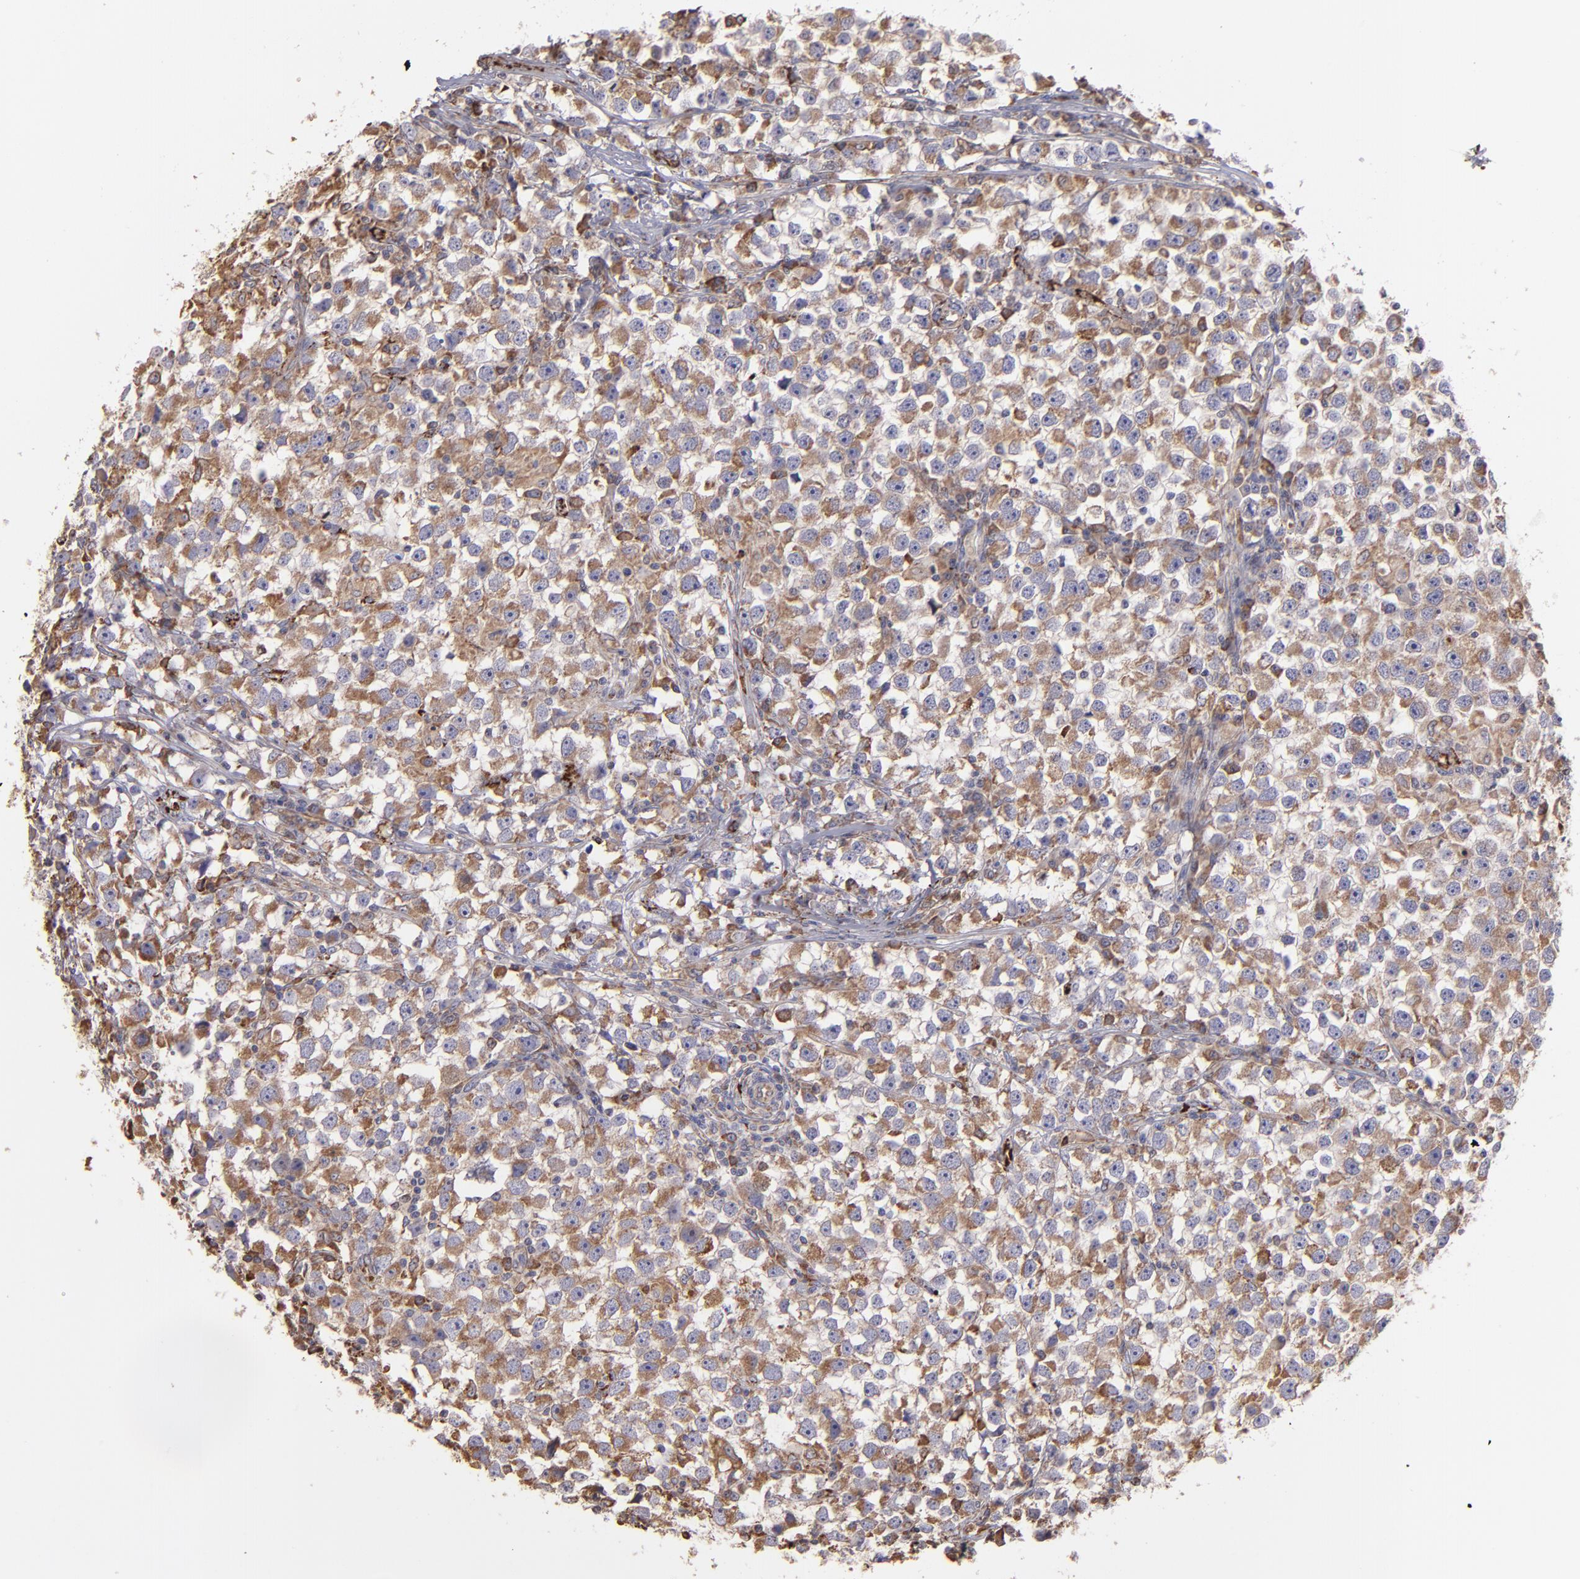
{"staining": {"intensity": "weak", "quantity": ">75%", "location": "cytoplasmic/membranous"}, "tissue": "testis cancer", "cell_type": "Tumor cells", "image_type": "cancer", "snomed": [{"axis": "morphology", "description": "Seminoma, NOS"}, {"axis": "topography", "description": "Testis"}], "caption": "There is low levels of weak cytoplasmic/membranous expression in tumor cells of seminoma (testis), as demonstrated by immunohistochemical staining (brown color).", "gene": "MAOB", "patient": {"sex": "male", "age": 33}}